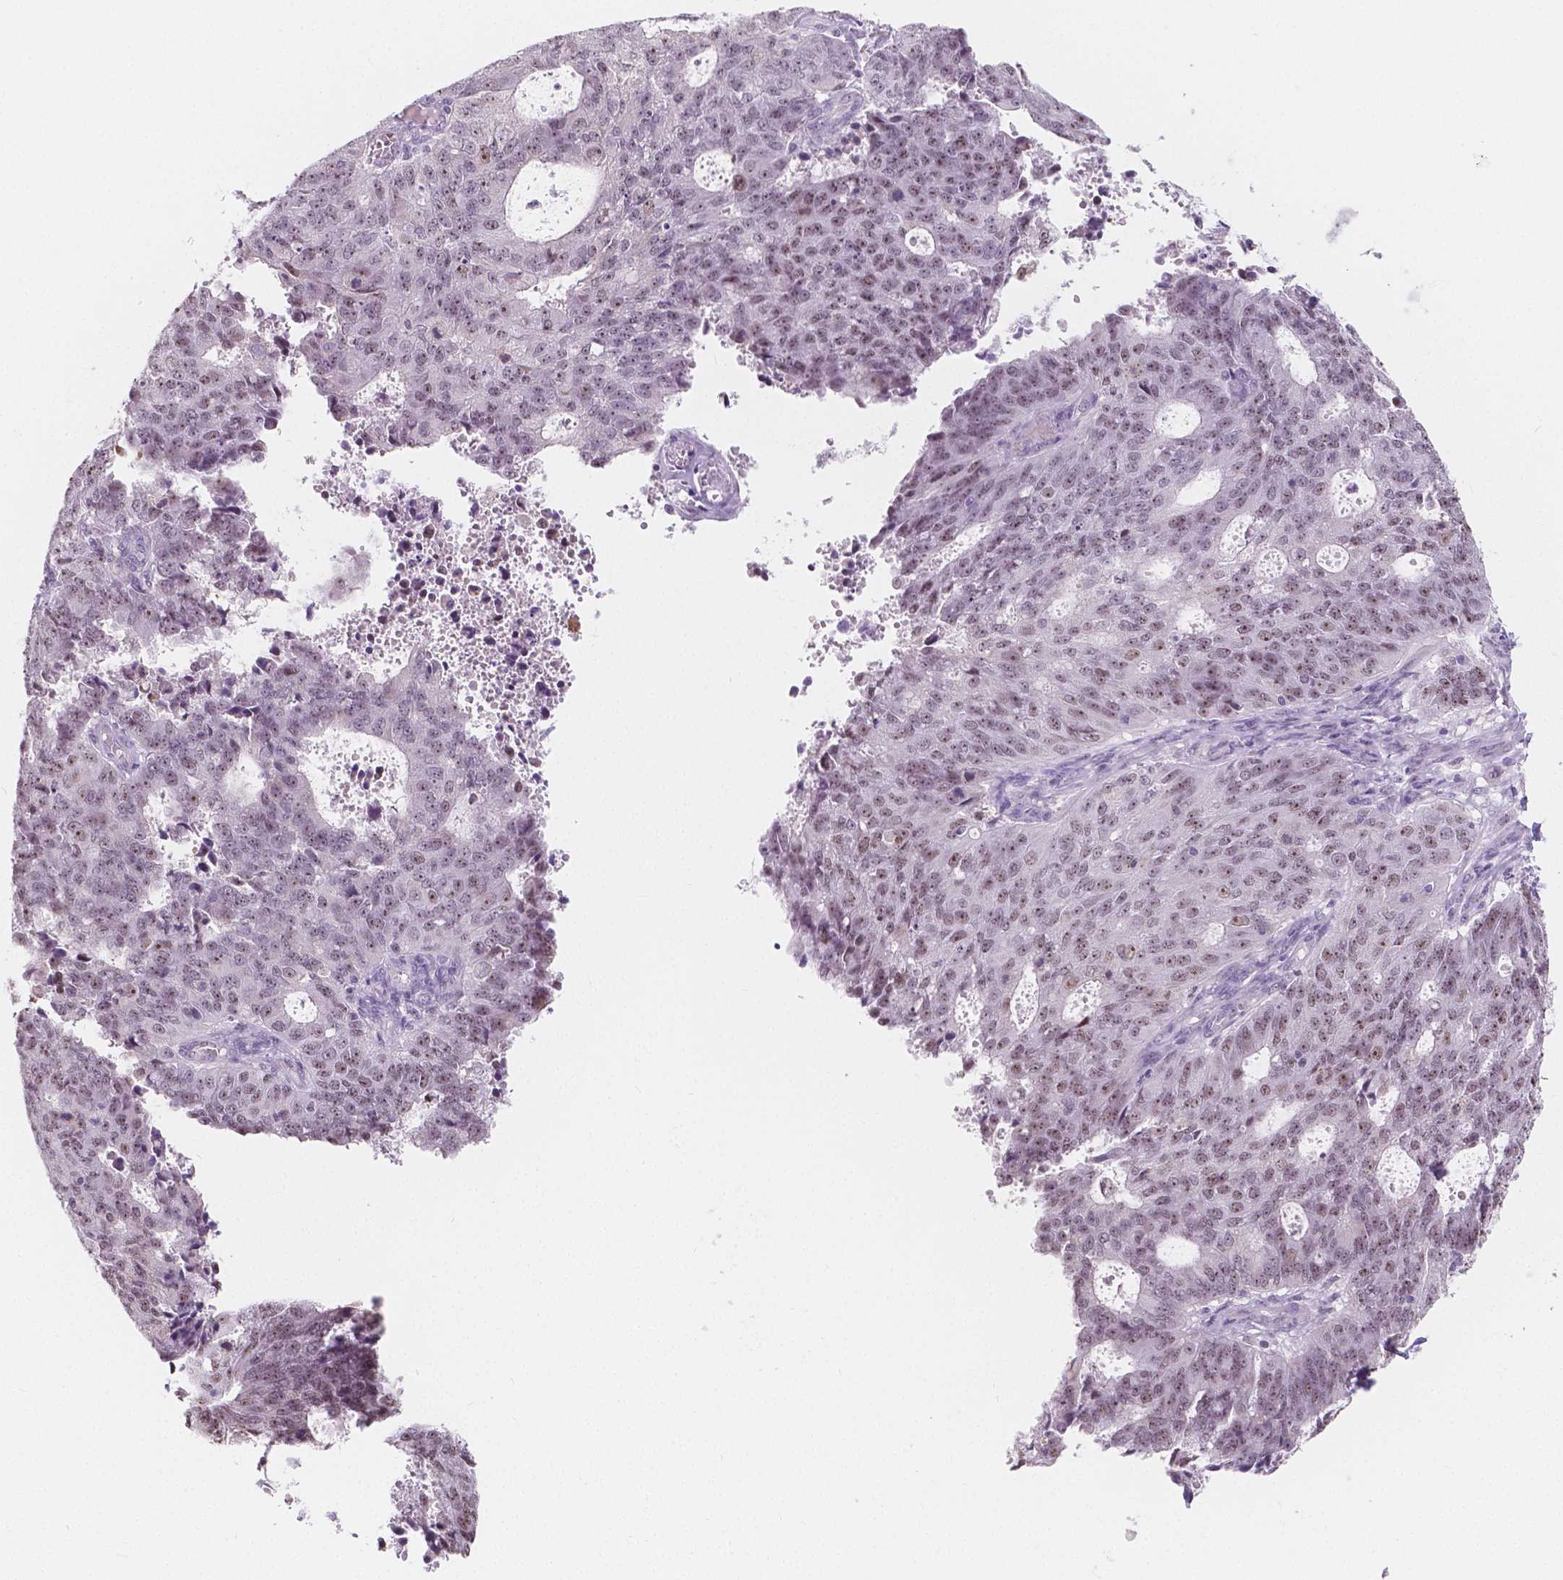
{"staining": {"intensity": "moderate", "quantity": "25%-75%", "location": "nuclear"}, "tissue": "endometrial cancer", "cell_type": "Tumor cells", "image_type": "cancer", "snomed": [{"axis": "morphology", "description": "Adenocarcinoma, NOS"}, {"axis": "topography", "description": "Endometrium"}], "caption": "This image shows endometrial cancer stained with IHC to label a protein in brown. The nuclear of tumor cells show moderate positivity for the protein. Nuclei are counter-stained blue.", "gene": "NOLC1", "patient": {"sex": "female", "age": 82}}